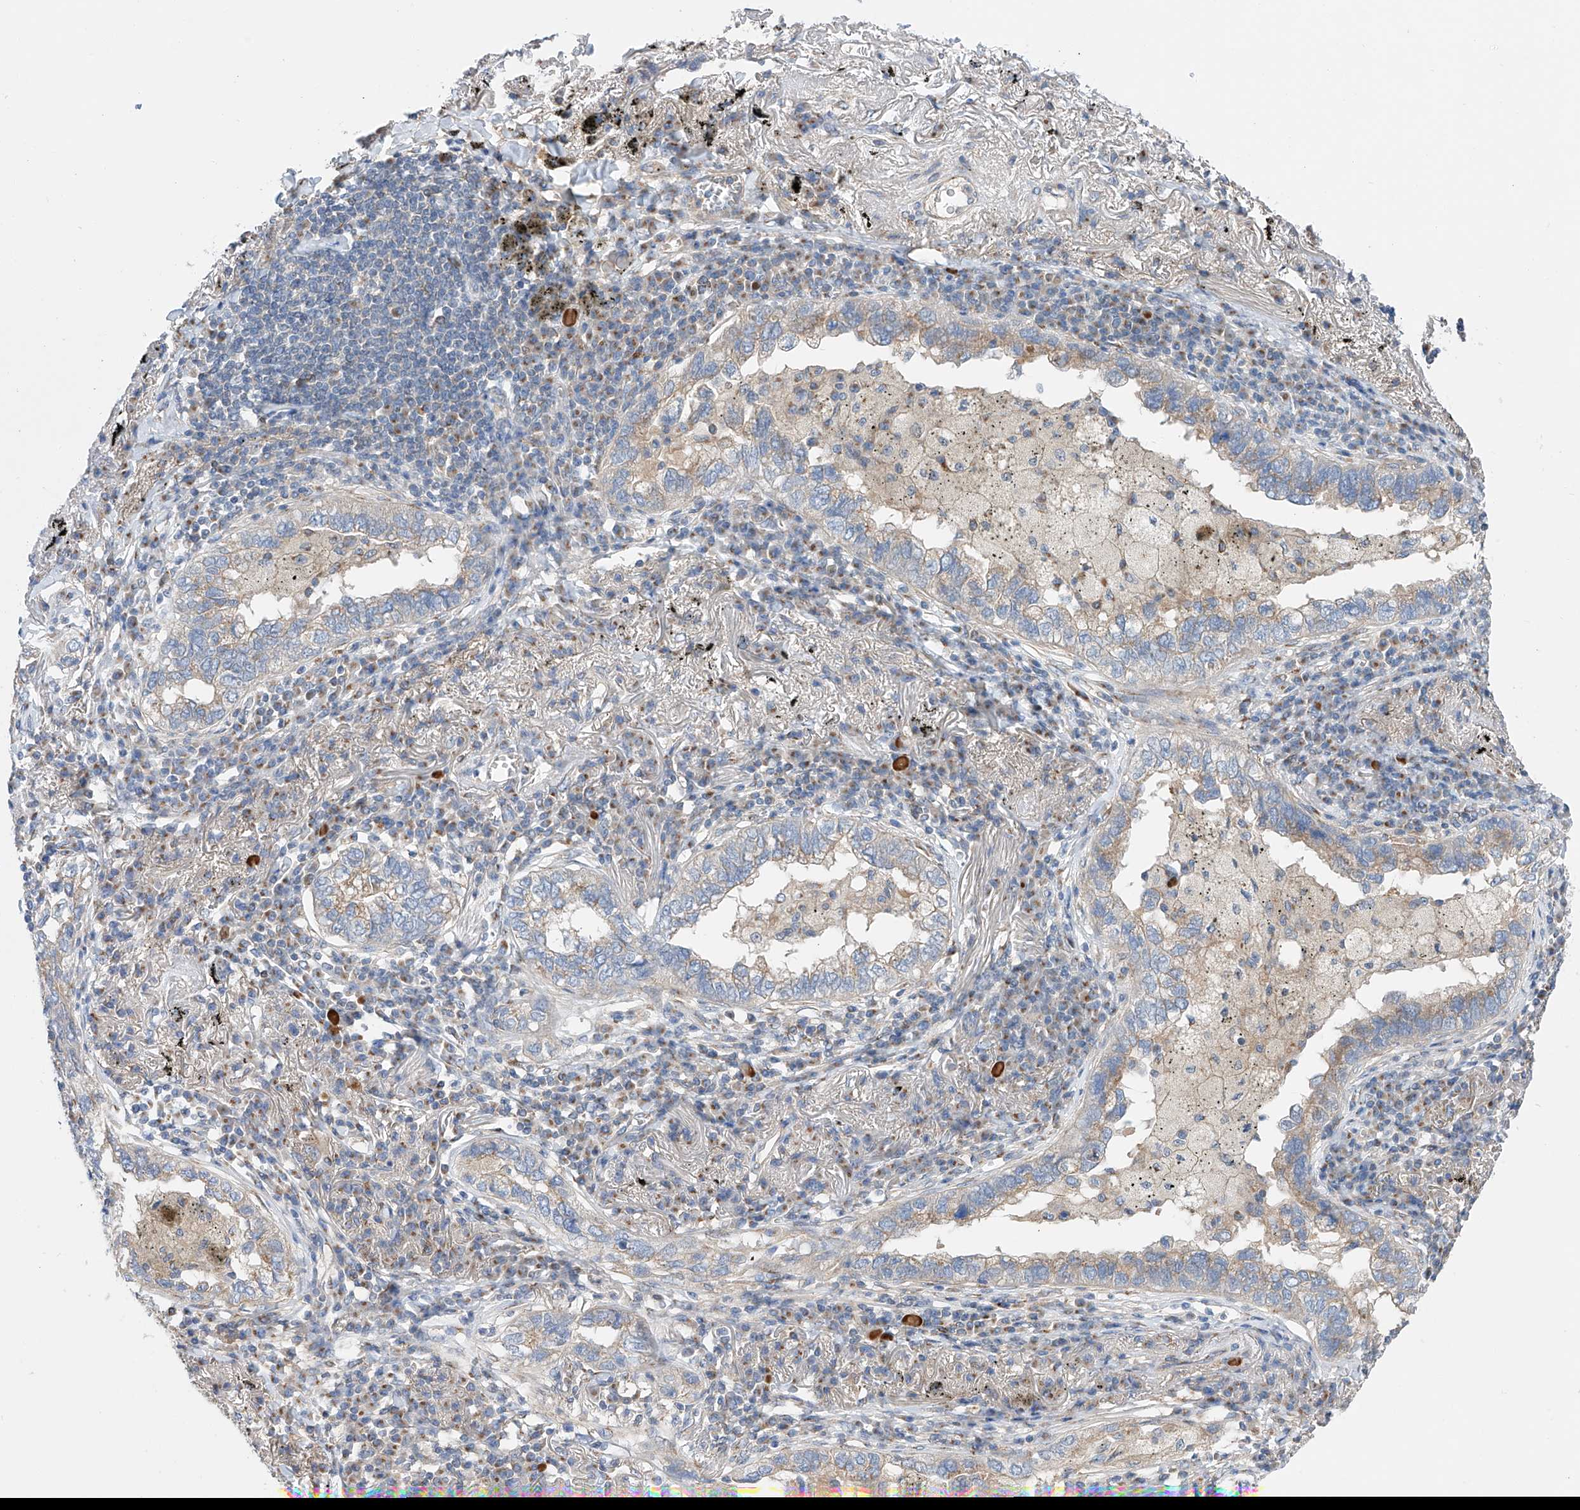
{"staining": {"intensity": "weak", "quantity": "25%-75%", "location": "cytoplasmic/membranous"}, "tissue": "lung cancer", "cell_type": "Tumor cells", "image_type": "cancer", "snomed": [{"axis": "morphology", "description": "Adenocarcinoma, NOS"}, {"axis": "topography", "description": "Lung"}], "caption": "The photomicrograph displays a brown stain indicating the presence of a protein in the cytoplasmic/membranous of tumor cells in lung cancer.", "gene": "SLC22A7", "patient": {"sex": "male", "age": 65}}